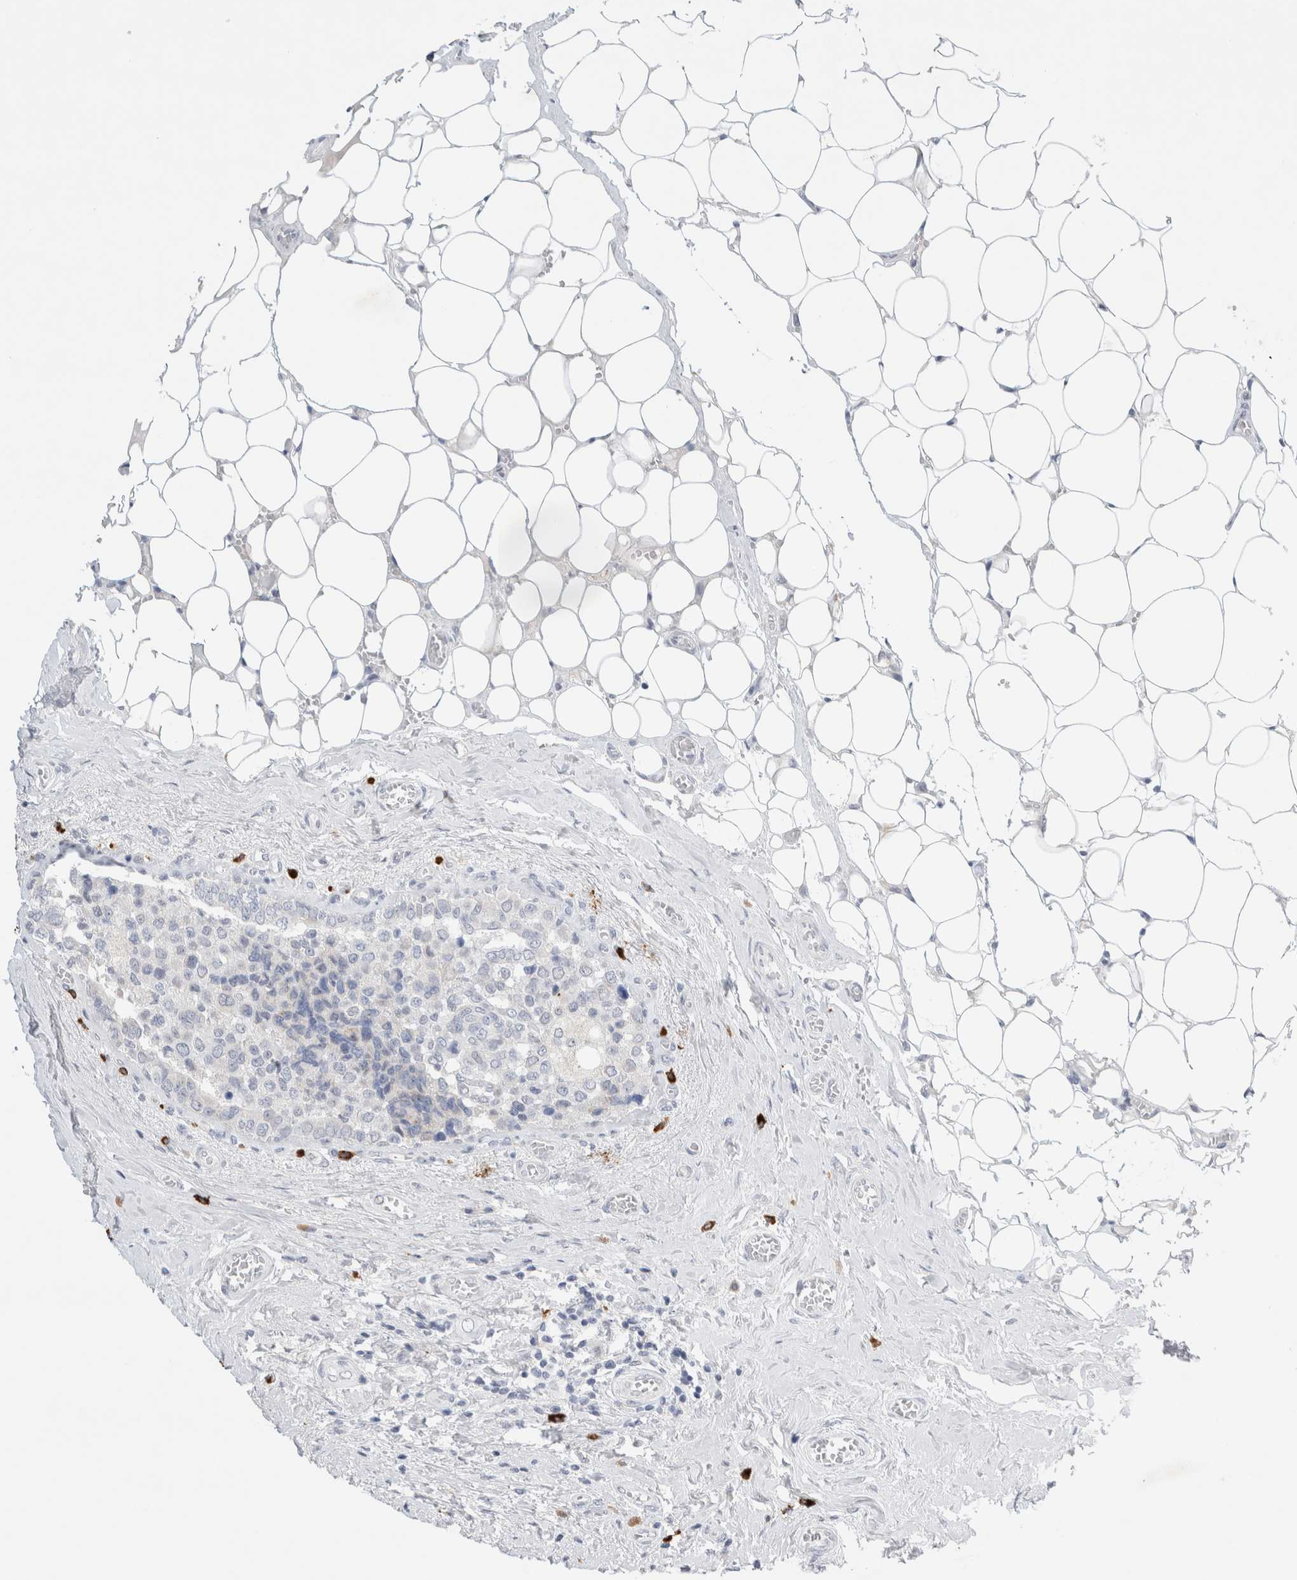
{"staining": {"intensity": "negative", "quantity": "none", "location": "none"}, "tissue": "breast cancer", "cell_type": "Tumor cells", "image_type": "cancer", "snomed": [{"axis": "morphology", "description": "Normal tissue, NOS"}, {"axis": "morphology", "description": "Duct carcinoma"}, {"axis": "topography", "description": "Breast"}], "caption": "Tumor cells show no significant protein staining in breast cancer (invasive ductal carcinoma).", "gene": "SLC22A12", "patient": {"sex": "female", "age": 43}}